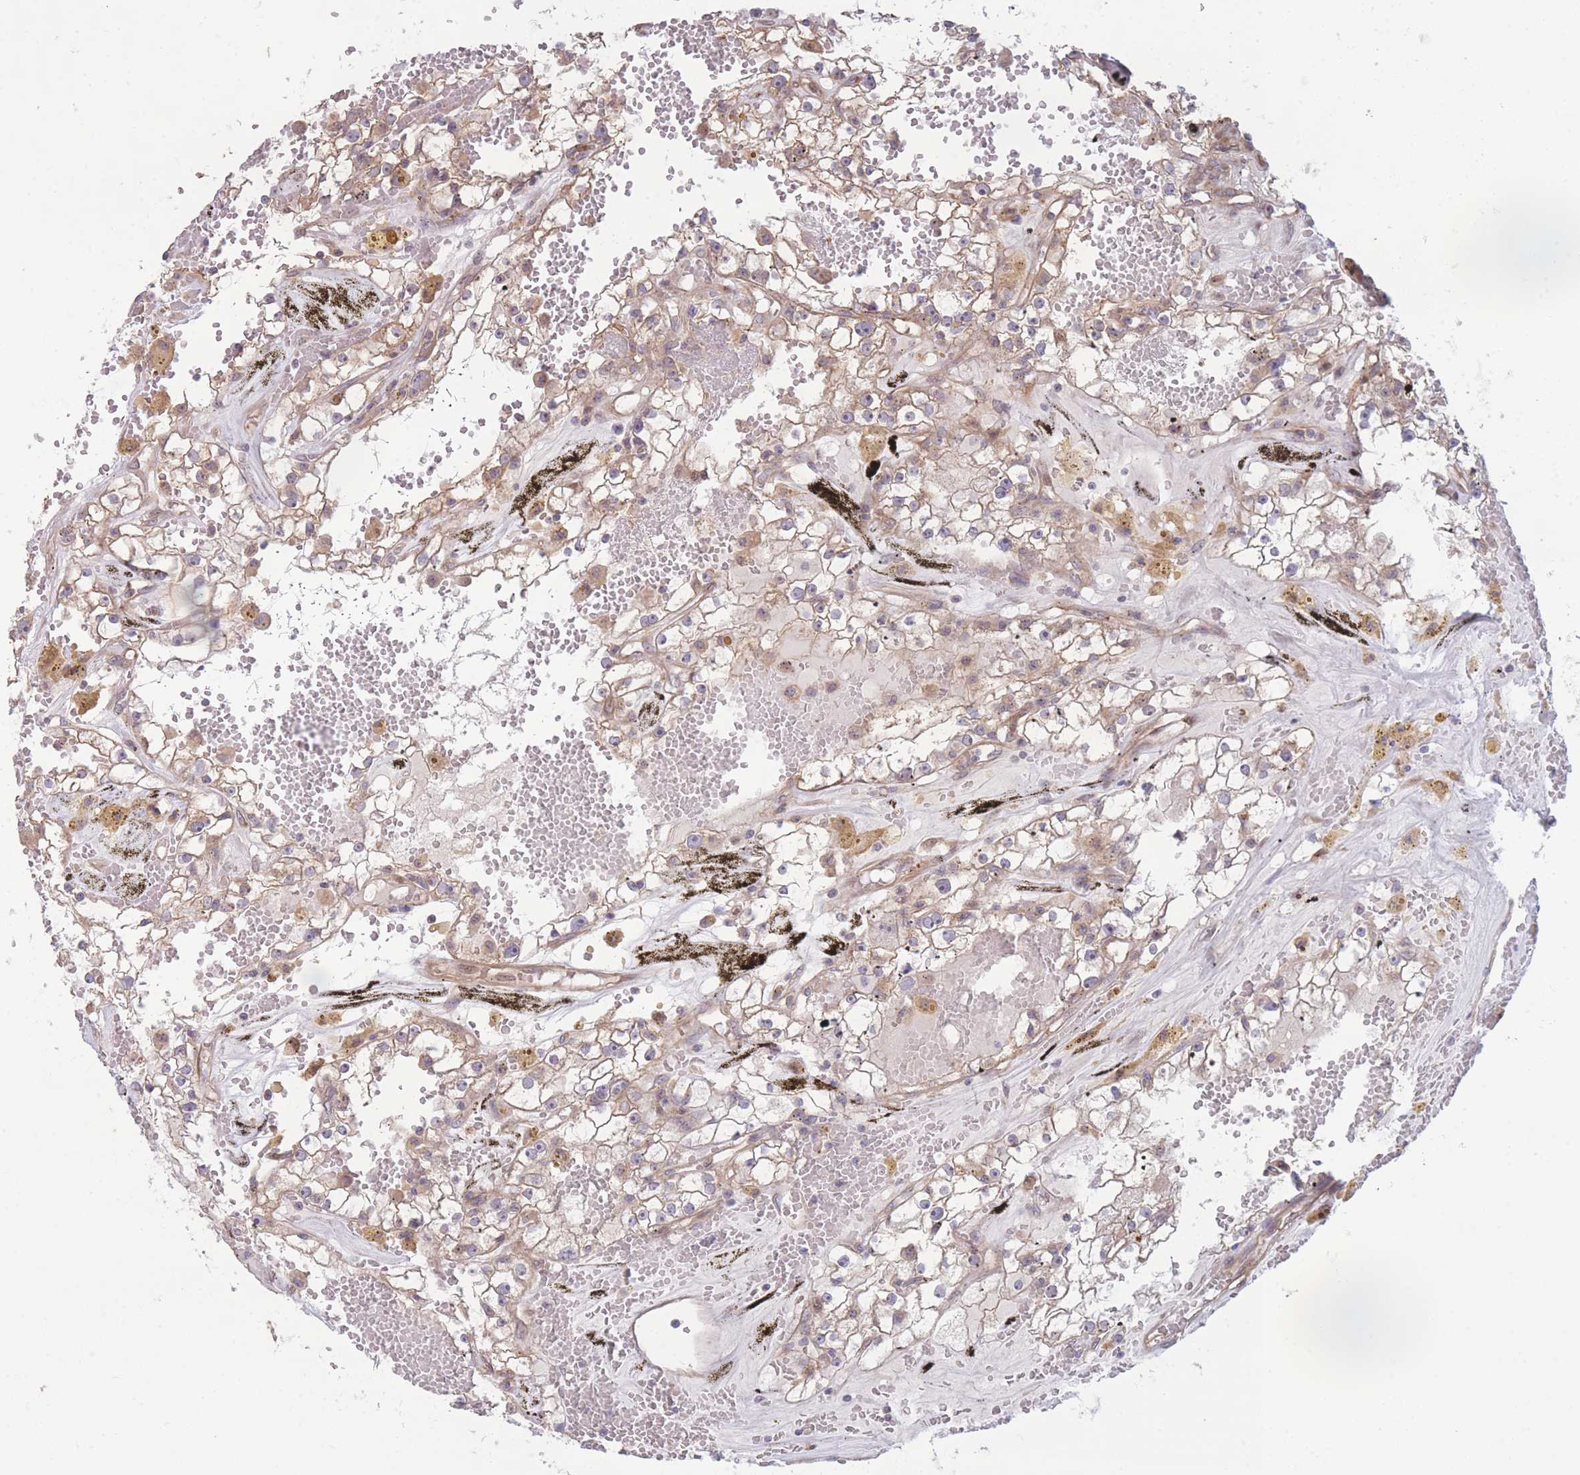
{"staining": {"intensity": "weak", "quantity": ">75%", "location": "cytoplasmic/membranous"}, "tissue": "renal cancer", "cell_type": "Tumor cells", "image_type": "cancer", "snomed": [{"axis": "morphology", "description": "Adenocarcinoma, NOS"}, {"axis": "topography", "description": "Kidney"}], "caption": "Renal adenocarcinoma tissue demonstrates weak cytoplasmic/membranous positivity in approximately >75% of tumor cells", "gene": "STEAP3", "patient": {"sex": "male", "age": 56}}